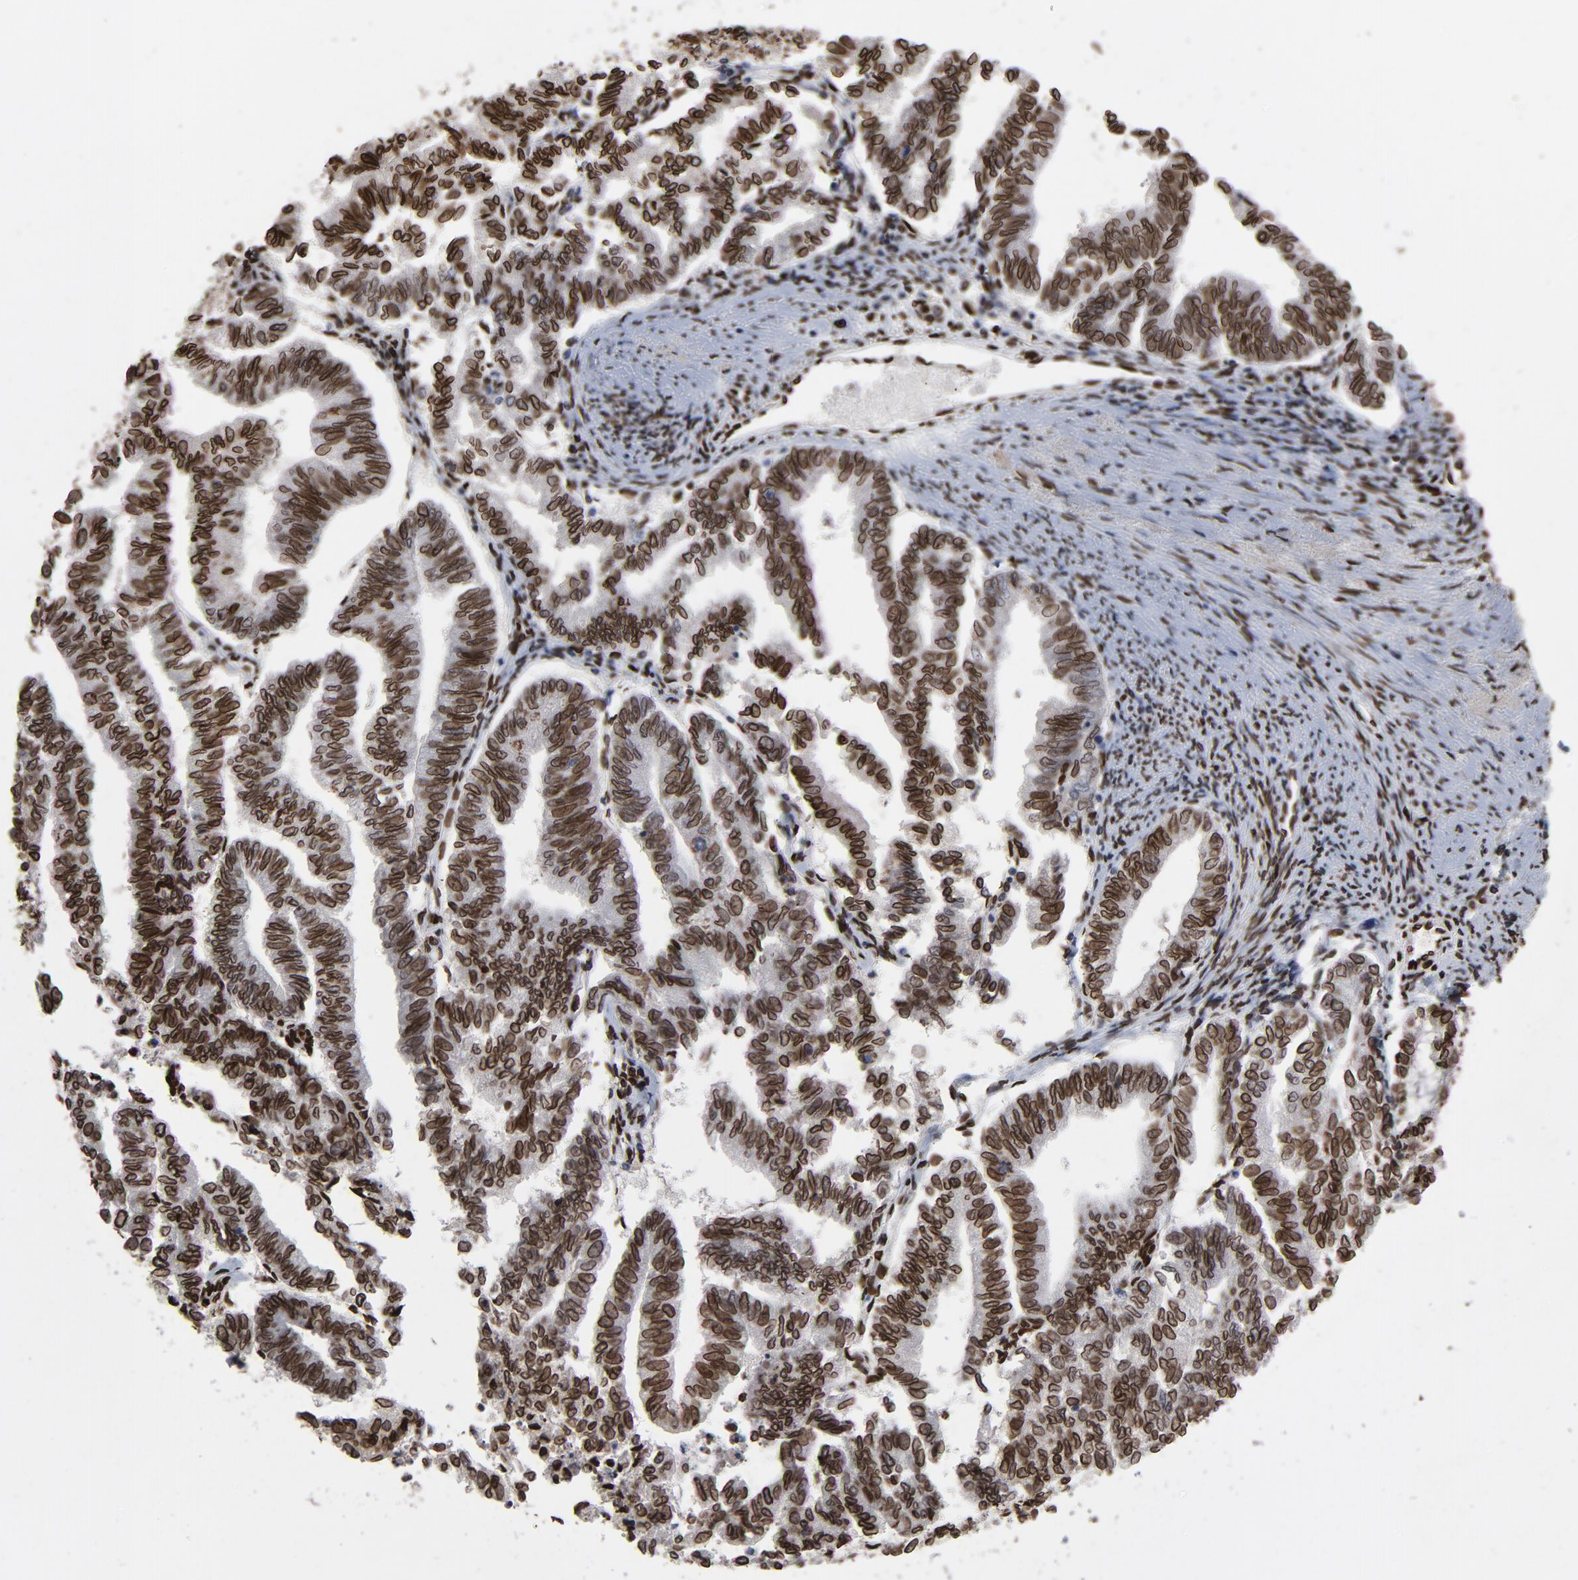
{"staining": {"intensity": "strong", "quantity": ">75%", "location": "cytoplasmic/membranous,nuclear"}, "tissue": "endometrial cancer", "cell_type": "Tumor cells", "image_type": "cancer", "snomed": [{"axis": "morphology", "description": "Adenocarcinoma, NOS"}, {"axis": "topography", "description": "Endometrium"}], "caption": "Immunohistochemistry (IHC) of endometrial adenocarcinoma reveals high levels of strong cytoplasmic/membranous and nuclear positivity in approximately >75% of tumor cells.", "gene": "LMNA", "patient": {"sex": "female", "age": 79}}